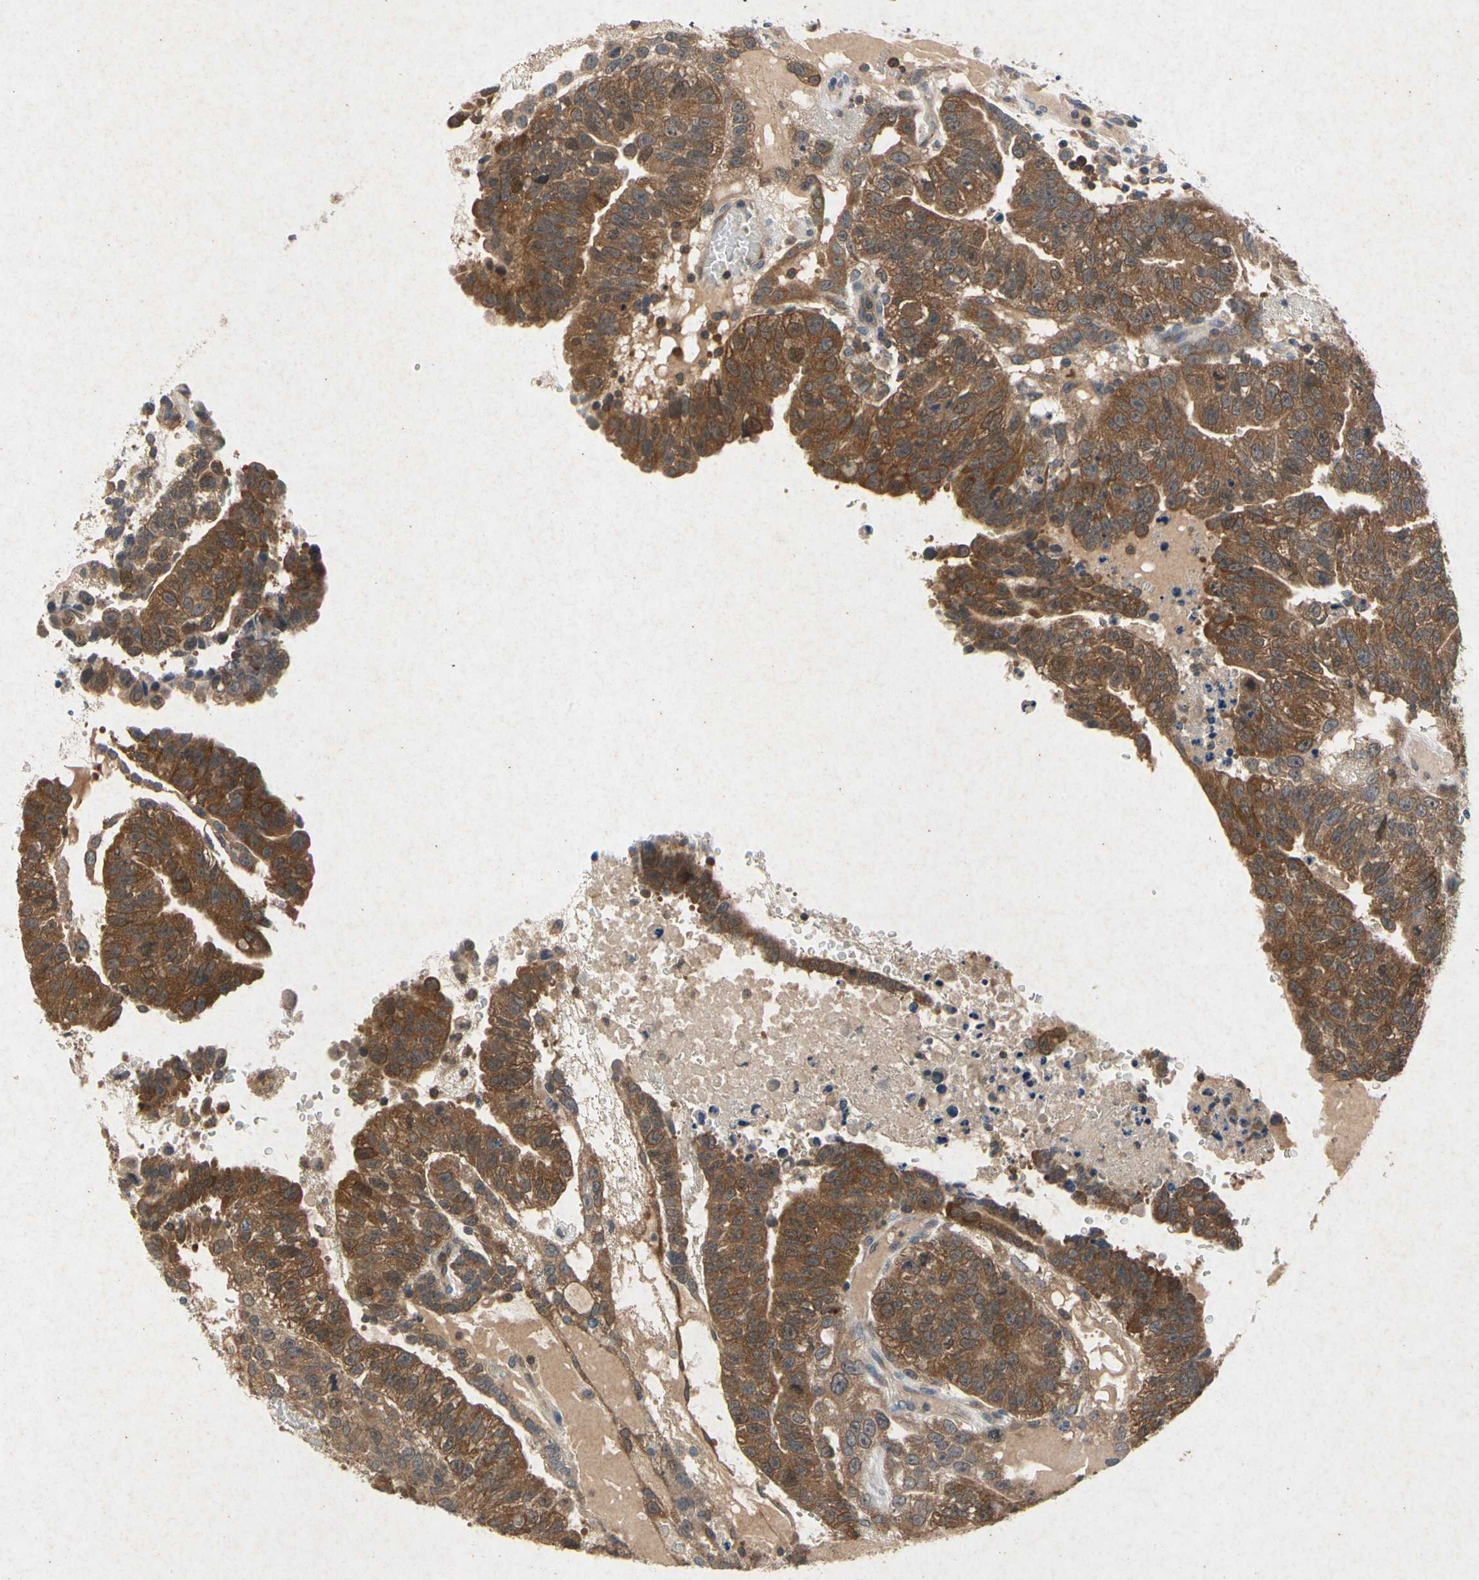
{"staining": {"intensity": "strong", "quantity": ">75%", "location": "cytoplasmic/membranous"}, "tissue": "testis cancer", "cell_type": "Tumor cells", "image_type": "cancer", "snomed": [{"axis": "morphology", "description": "Seminoma, NOS"}, {"axis": "morphology", "description": "Carcinoma, Embryonal, NOS"}, {"axis": "topography", "description": "Testis"}], "caption": "Human testis cancer (embryonal carcinoma) stained for a protein (brown) demonstrates strong cytoplasmic/membranous positive expression in about >75% of tumor cells.", "gene": "RPS6KA1", "patient": {"sex": "male", "age": 52}}